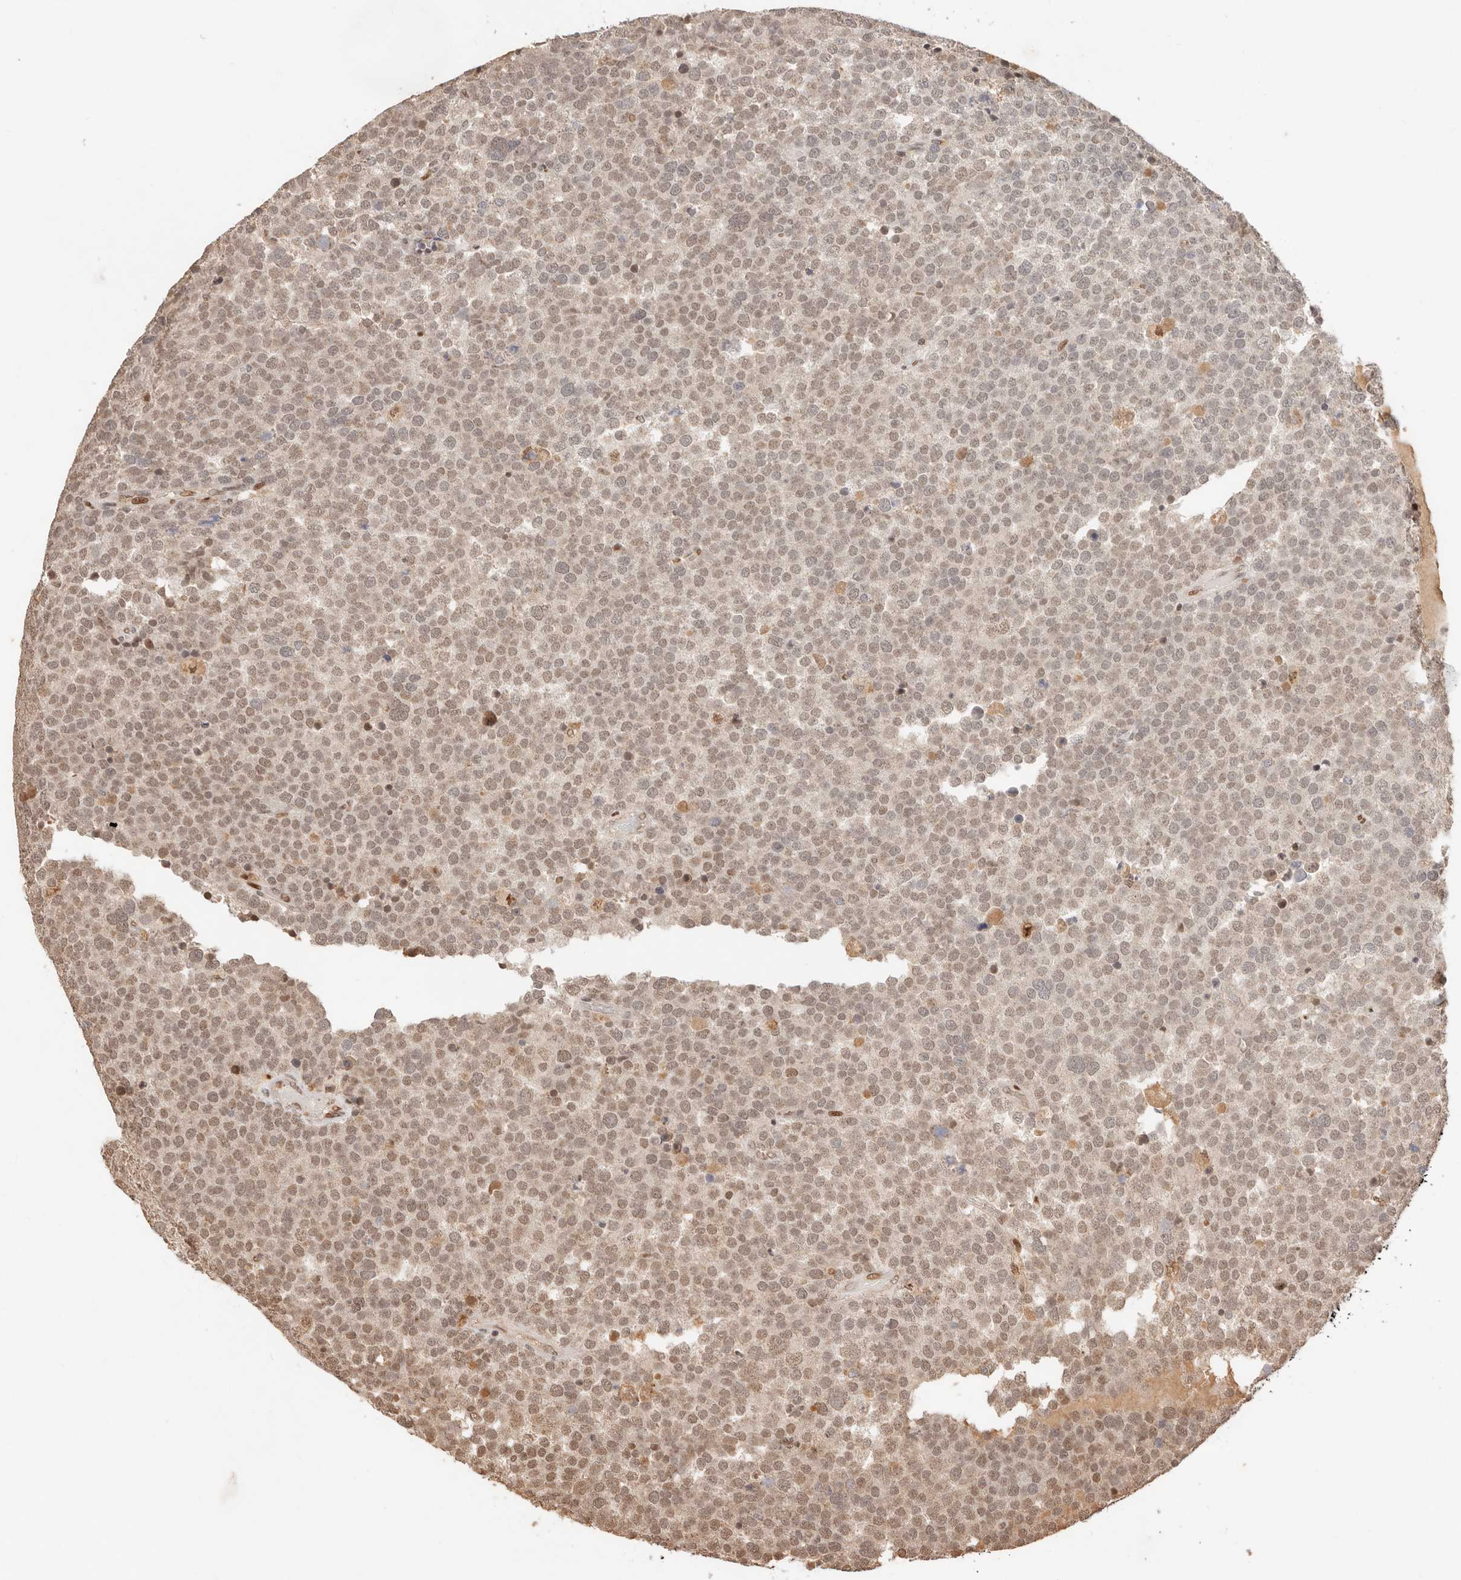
{"staining": {"intensity": "moderate", "quantity": ">75%", "location": "nuclear"}, "tissue": "testis cancer", "cell_type": "Tumor cells", "image_type": "cancer", "snomed": [{"axis": "morphology", "description": "Seminoma, NOS"}, {"axis": "topography", "description": "Testis"}], "caption": "This histopathology image displays IHC staining of human seminoma (testis), with medium moderate nuclear staining in approximately >75% of tumor cells.", "gene": "NPAS2", "patient": {"sex": "male", "age": 71}}